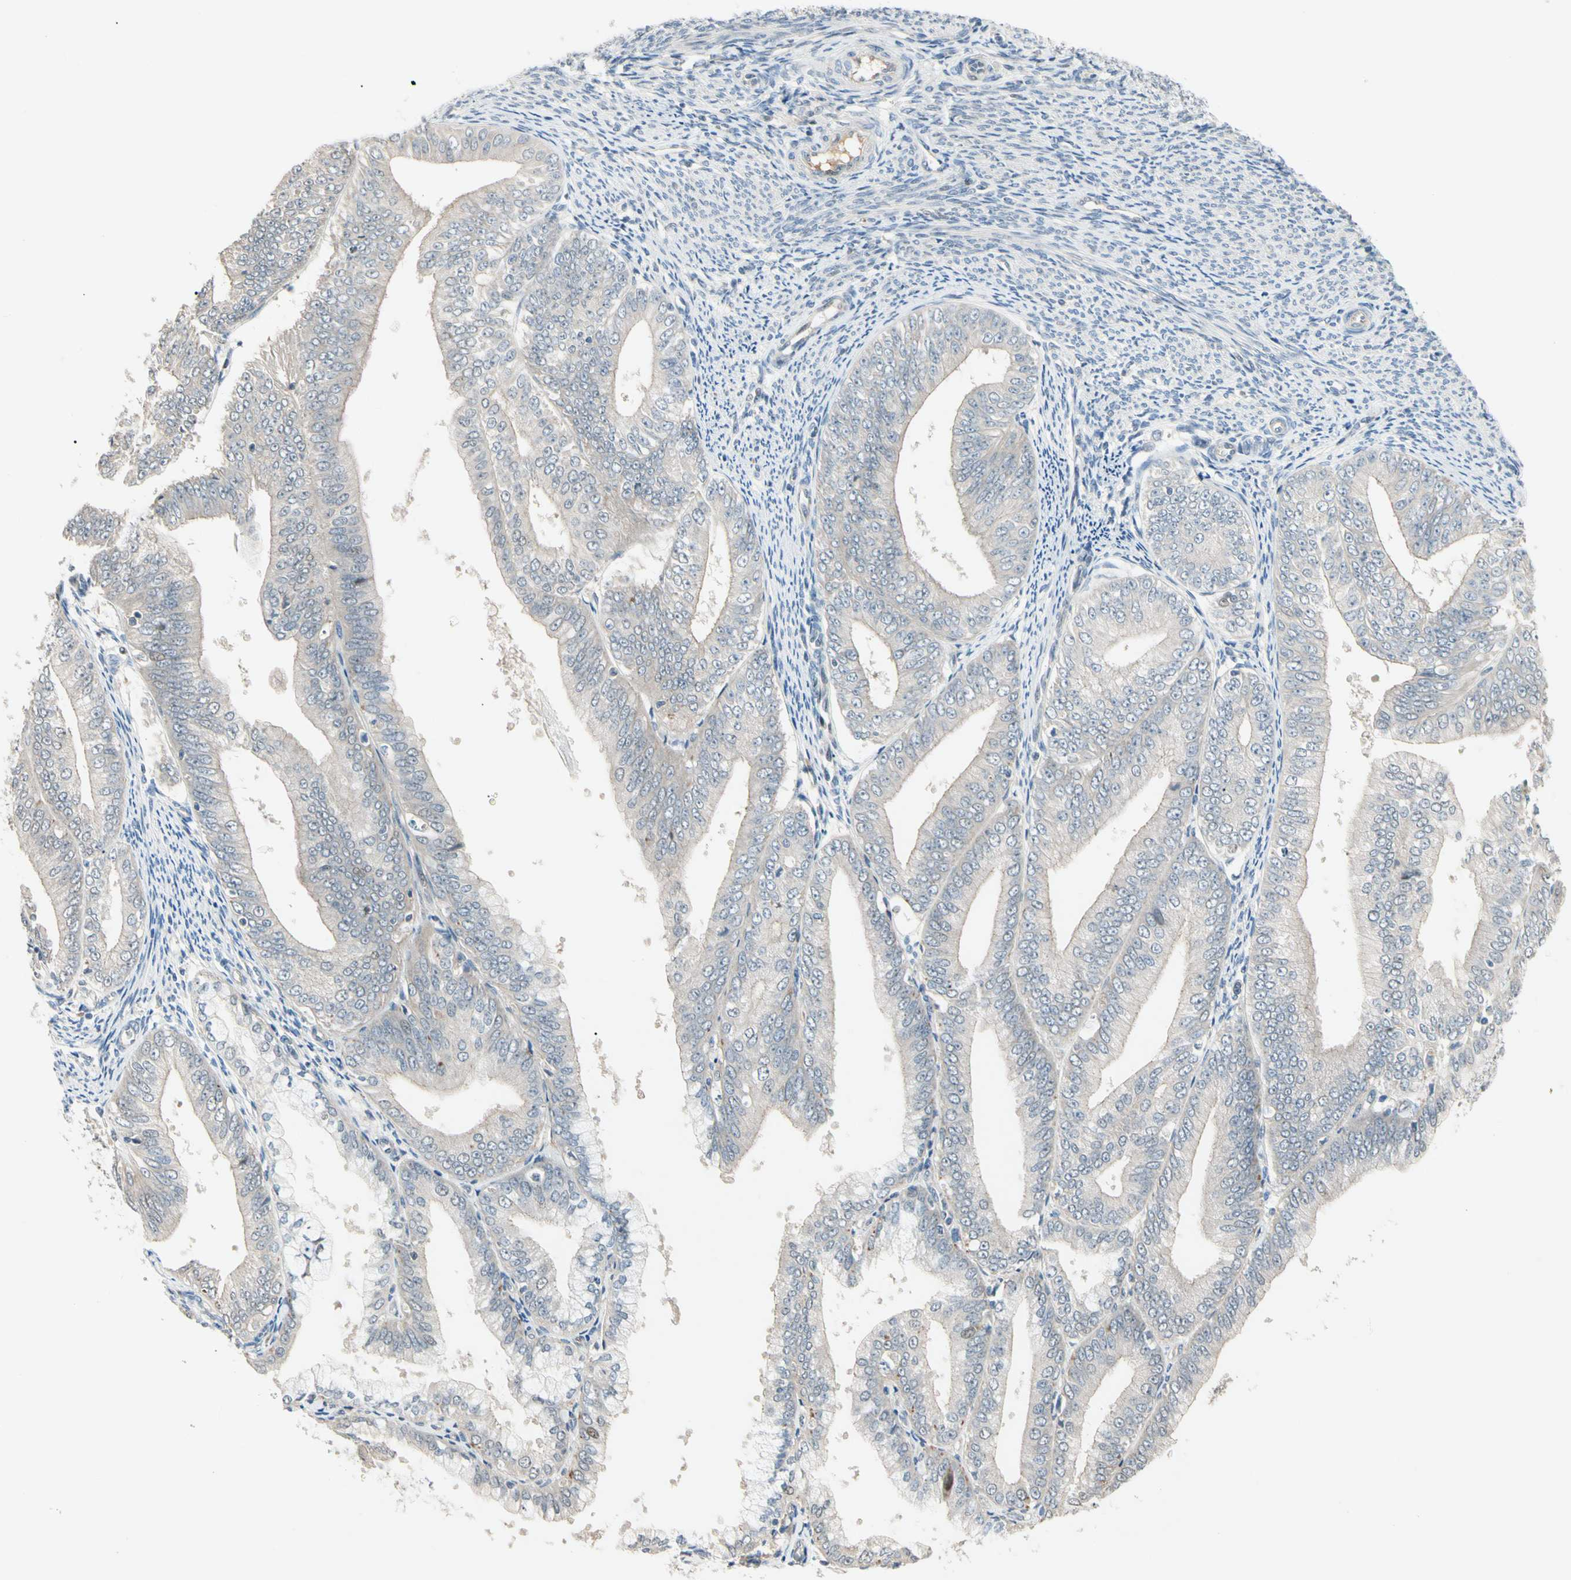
{"staining": {"intensity": "weak", "quantity": "25%-75%", "location": "cytoplasmic/membranous"}, "tissue": "endometrial cancer", "cell_type": "Tumor cells", "image_type": "cancer", "snomed": [{"axis": "morphology", "description": "Adenocarcinoma, NOS"}, {"axis": "topography", "description": "Endometrium"}], "caption": "Endometrial cancer stained with IHC shows weak cytoplasmic/membranous positivity in approximately 25%-75% of tumor cells. (IHC, brightfield microscopy, high magnification).", "gene": "P3H2", "patient": {"sex": "female", "age": 63}}